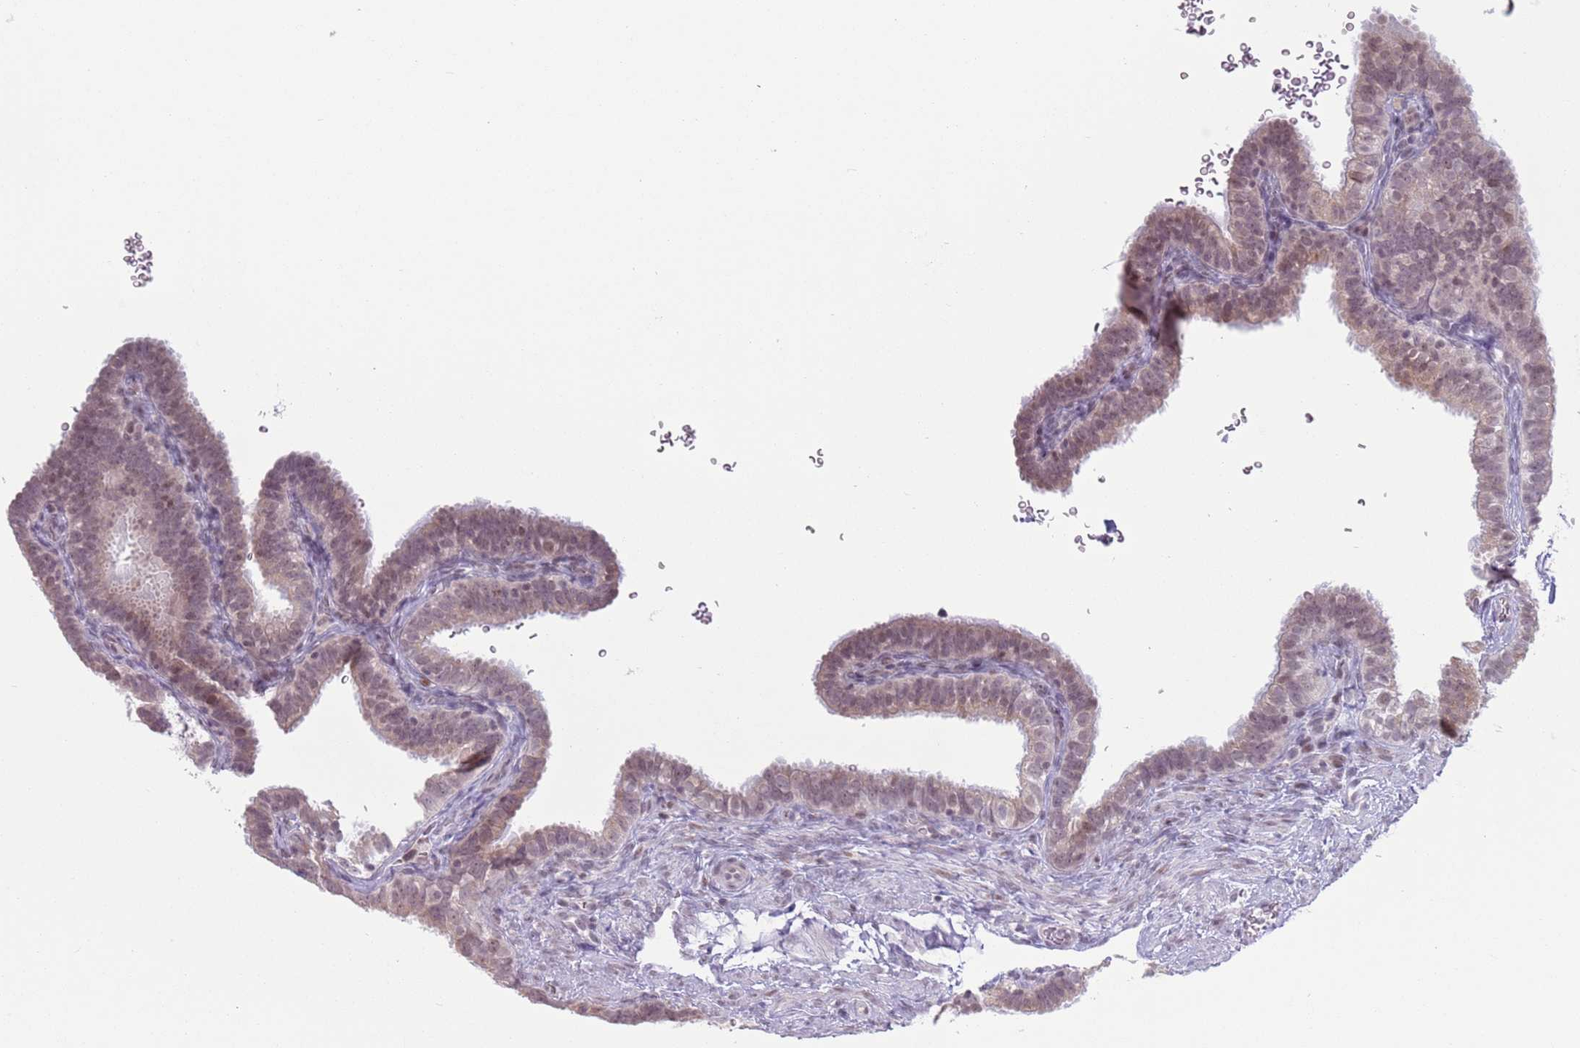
{"staining": {"intensity": "moderate", "quantity": "<25%", "location": "nuclear"}, "tissue": "fallopian tube", "cell_type": "Glandular cells", "image_type": "normal", "snomed": [{"axis": "morphology", "description": "Normal tissue, NOS"}, {"axis": "topography", "description": "Fallopian tube"}], "caption": "Immunohistochemical staining of benign human fallopian tube exhibits moderate nuclear protein expression in approximately <25% of glandular cells.", "gene": "MRPL34", "patient": {"sex": "female", "age": 41}}